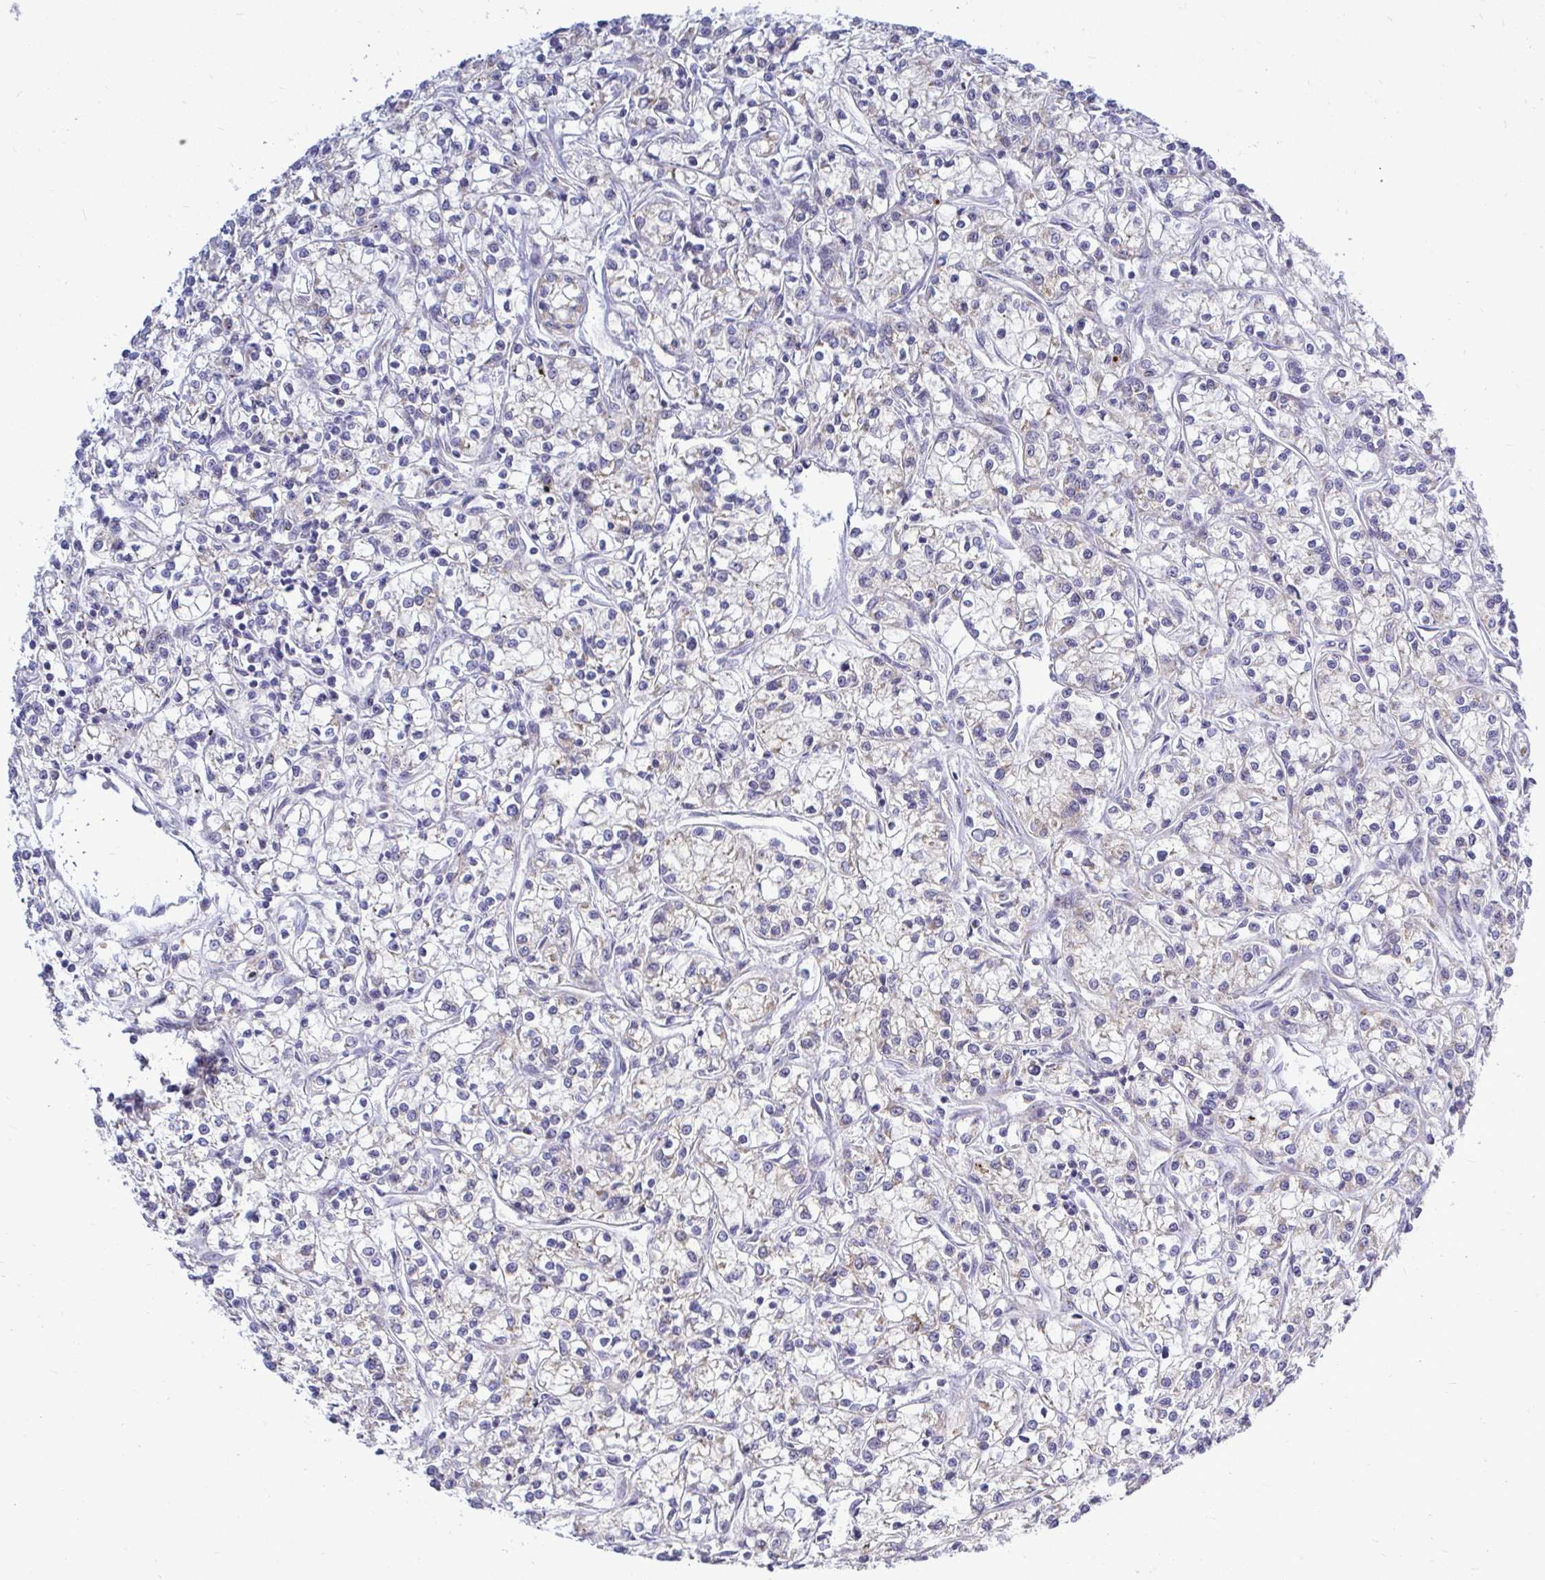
{"staining": {"intensity": "negative", "quantity": "none", "location": "none"}, "tissue": "renal cancer", "cell_type": "Tumor cells", "image_type": "cancer", "snomed": [{"axis": "morphology", "description": "Adenocarcinoma, NOS"}, {"axis": "topography", "description": "Kidney"}], "caption": "A histopathology image of renal cancer stained for a protein demonstrates no brown staining in tumor cells.", "gene": "FMR1", "patient": {"sex": "female", "age": 59}}